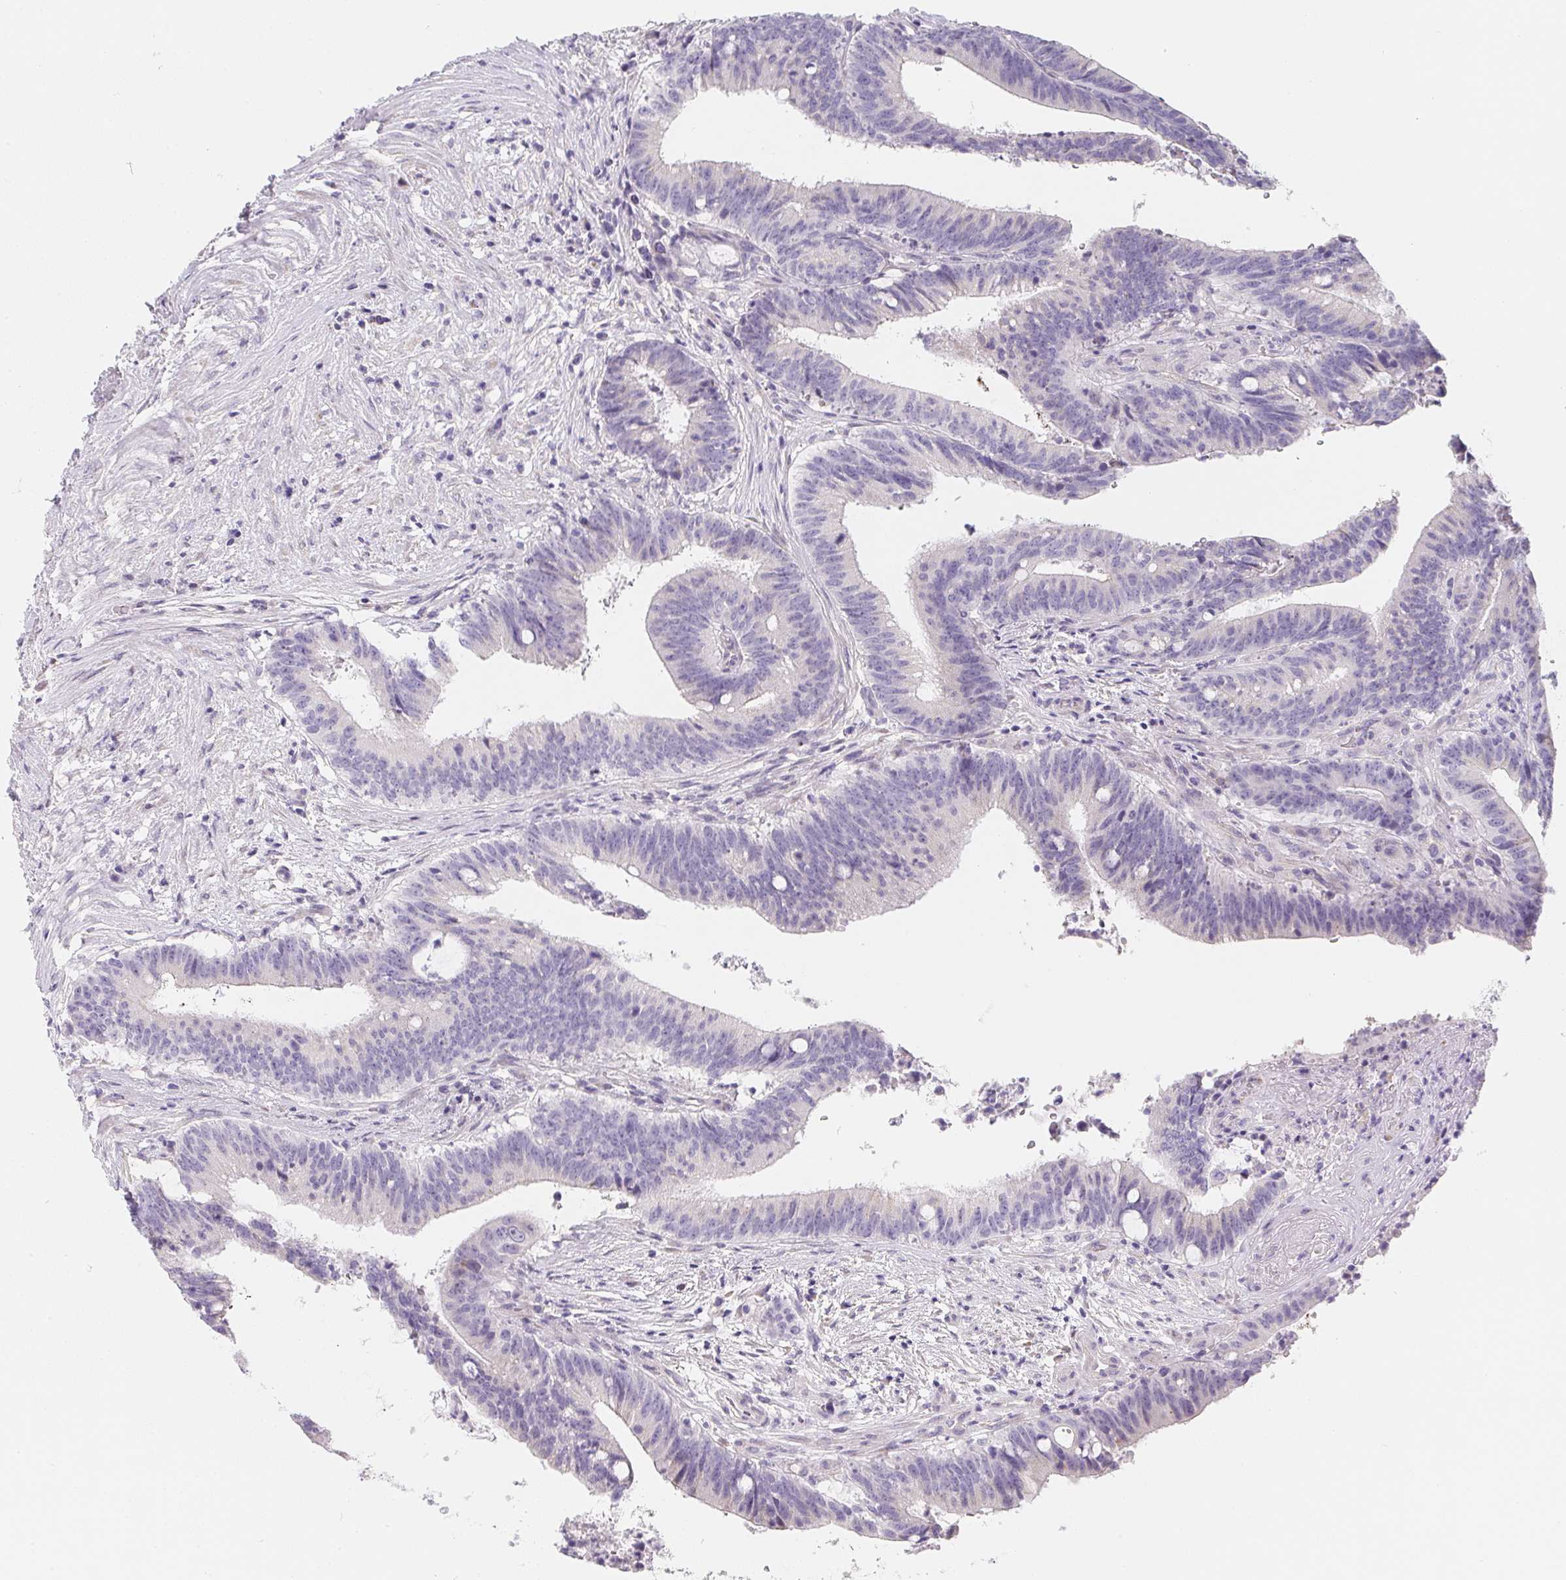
{"staining": {"intensity": "negative", "quantity": "none", "location": "none"}, "tissue": "colorectal cancer", "cell_type": "Tumor cells", "image_type": "cancer", "snomed": [{"axis": "morphology", "description": "Adenocarcinoma, NOS"}, {"axis": "topography", "description": "Colon"}], "caption": "A photomicrograph of colorectal cancer (adenocarcinoma) stained for a protein reveals no brown staining in tumor cells.", "gene": "MAP1A", "patient": {"sex": "female", "age": 43}}